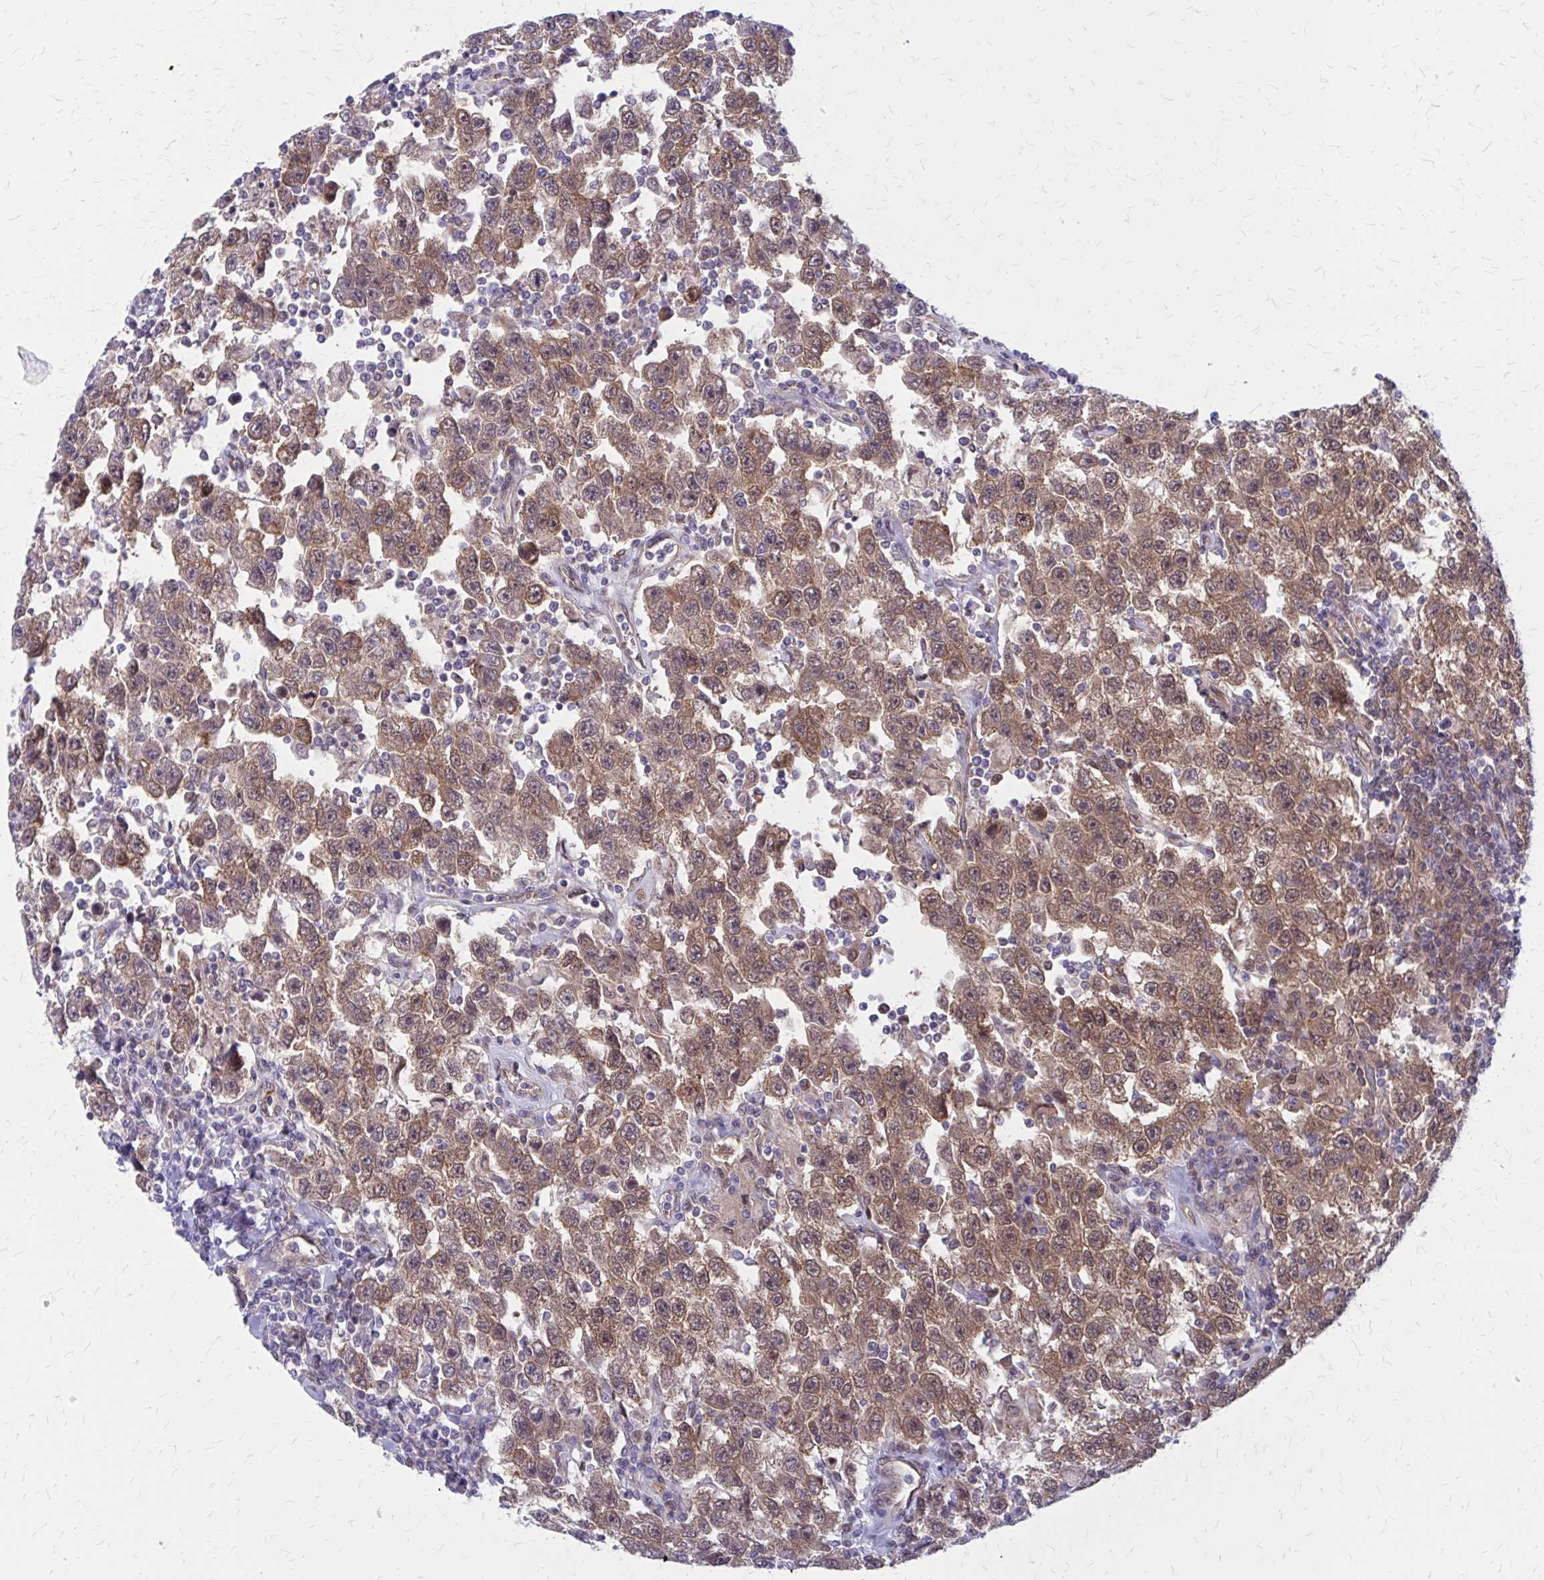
{"staining": {"intensity": "moderate", "quantity": ">75%", "location": "cytoplasmic/membranous,nuclear"}, "tissue": "testis cancer", "cell_type": "Tumor cells", "image_type": "cancer", "snomed": [{"axis": "morphology", "description": "Seminoma, NOS"}, {"axis": "topography", "description": "Testis"}], "caption": "IHC staining of seminoma (testis), which shows medium levels of moderate cytoplasmic/membranous and nuclear staining in approximately >75% of tumor cells indicating moderate cytoplasmic/membranous and nuclear protein positivity. The staining was performed using DAB (3,3'-diaminobenzidine) (brown) for protein detection and nuclei were counterstained in hematoxylin (blue).", "gene": "CLIC2", "patient": {"sex": "male", "age": 41}}